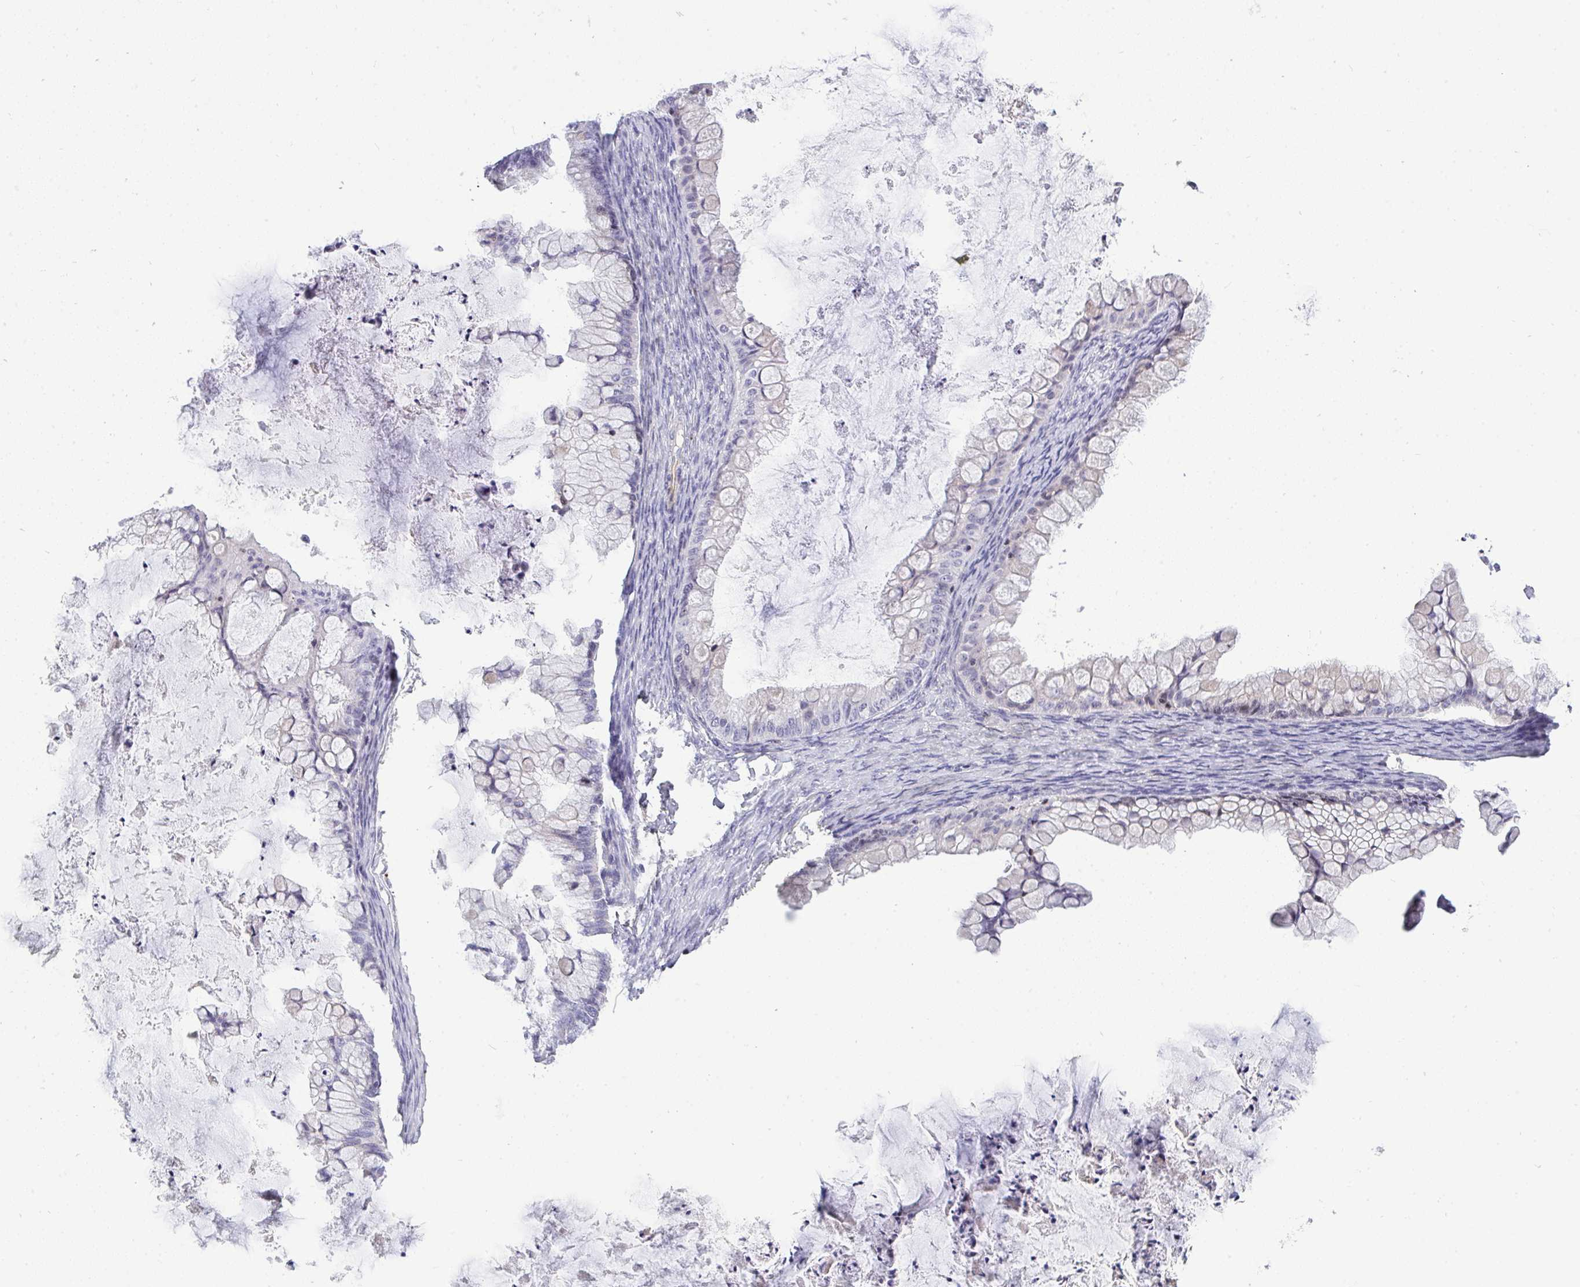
{"staining": {"intensity": "negative", "quantity": "none", "location": "none"}, "tissue": "ovarian cancer", "cell_type": "Tumor cells", "image_type": "cancer", "snomed": [{"axis": "morphology", "description": "Cystadenocarcinoma, mucinous, NOS"}, {"axis": "topography", "description": "Ovary"}], "caption": "There is no significant expression in tumor cells of ovarian cancer (mucinous cystadenocarcinoma). (DAB (3,3'-diaminobenzidine) immunohistochemistry, high magnification).", "gene": "PLPPR3", "patient": {"sex": "female", "age": 35}}